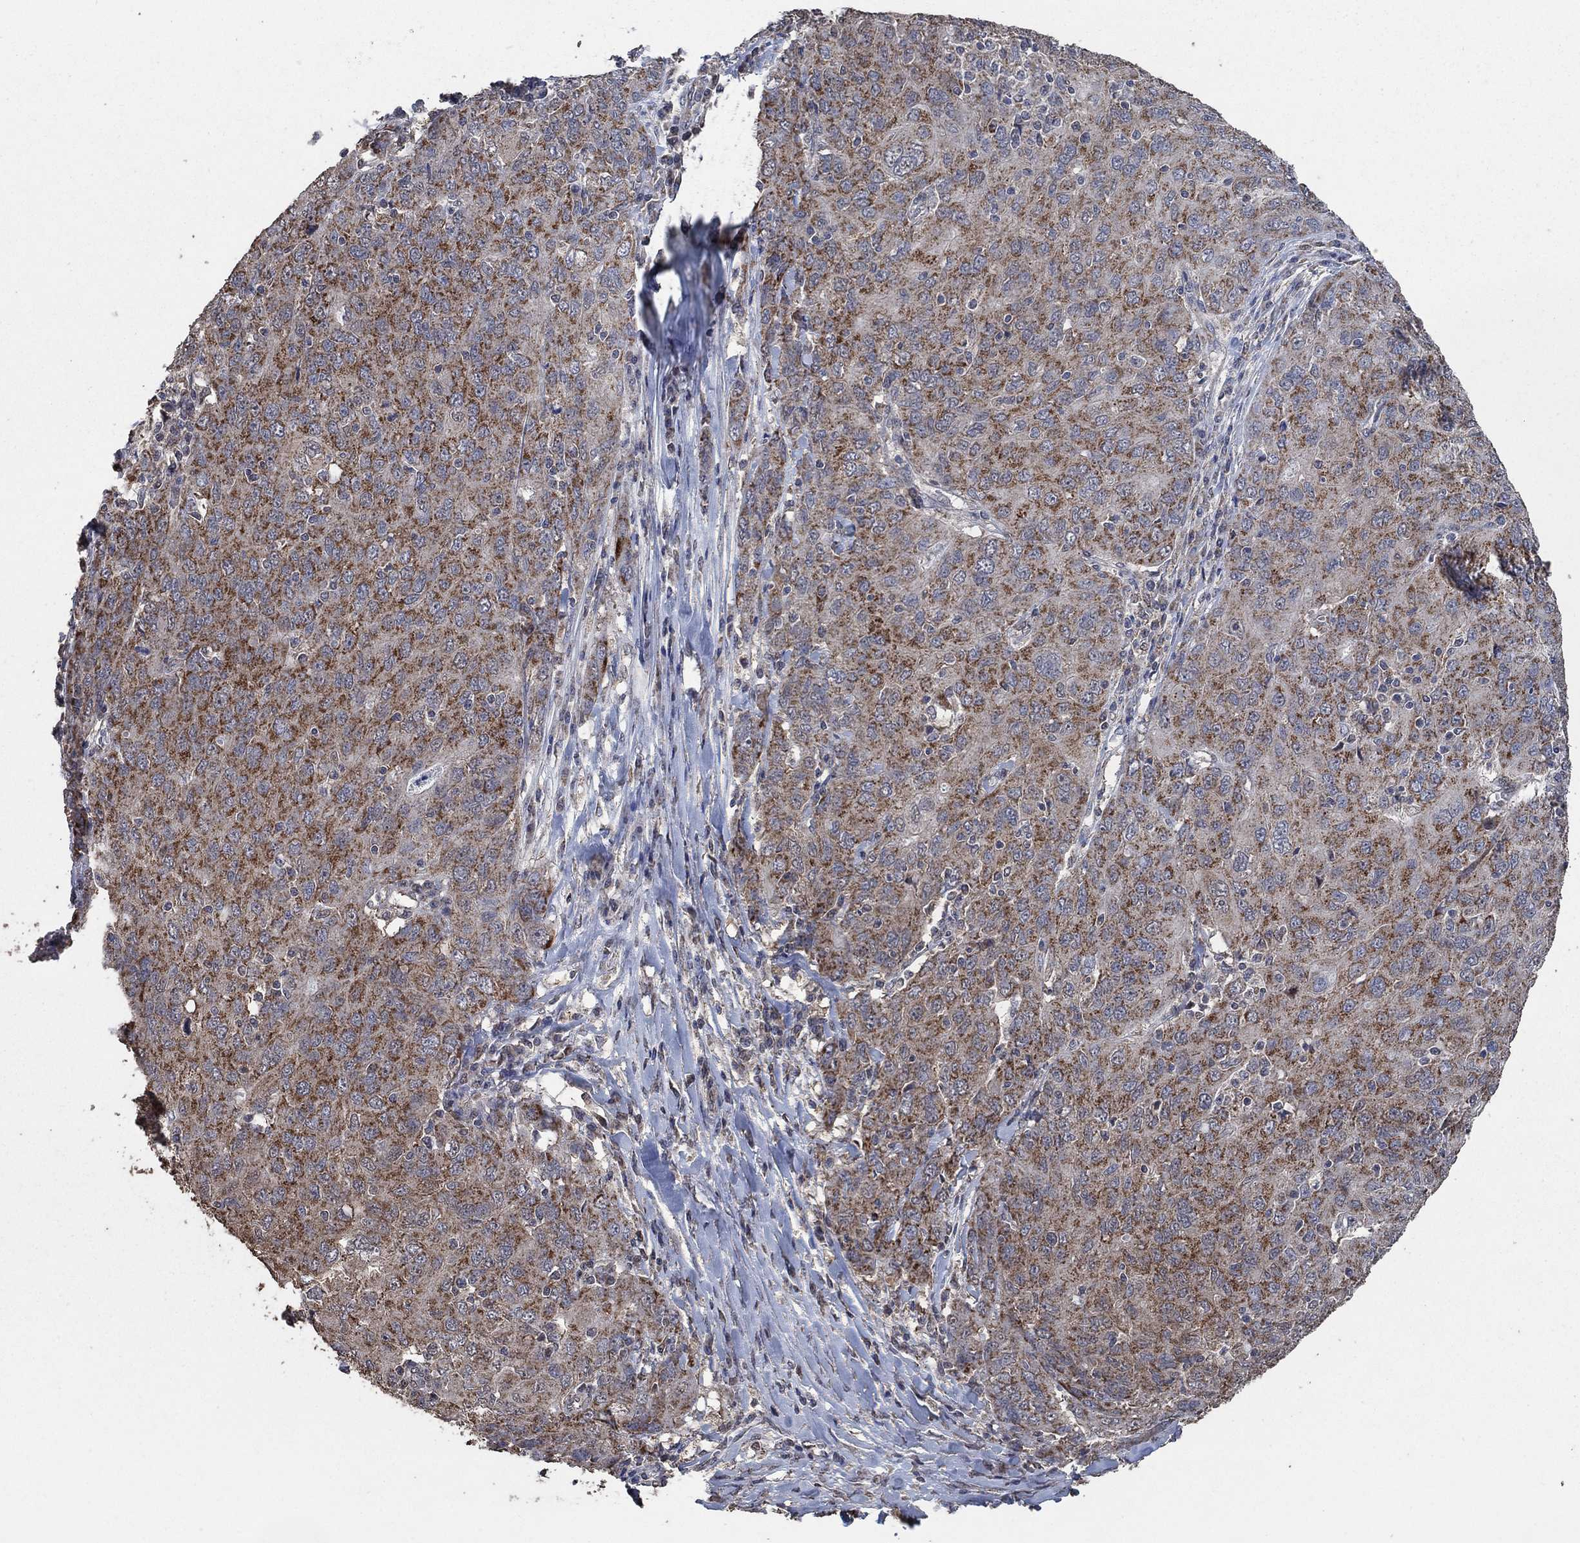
{"staining": {"intensity": "strong", "quantity": "25%-75%", "location": "cytoplasmic/membranous"}, "tissue": "ovarian cancer", "cell_type": "Tumor cells", "image_type": "cancer", "snomed": [{"axis": "morphology", "description": "Carcinoma, endometroid"}, {"axis": "topography", "description": "Ovary"}], "caption": "Immunohistochemistry (IHC) histopathology image of neoplastic tissue: endometroid carcinoma (ovarian) stained using IHC shows high levels of strong protein expression localized specifically in the cytoplasmic/membranous of tumor cells, appearing as a cytoplasmic/membranous brown color.", "gene": "MRPS24", "patient": {"sex": "female", "age": 50}}